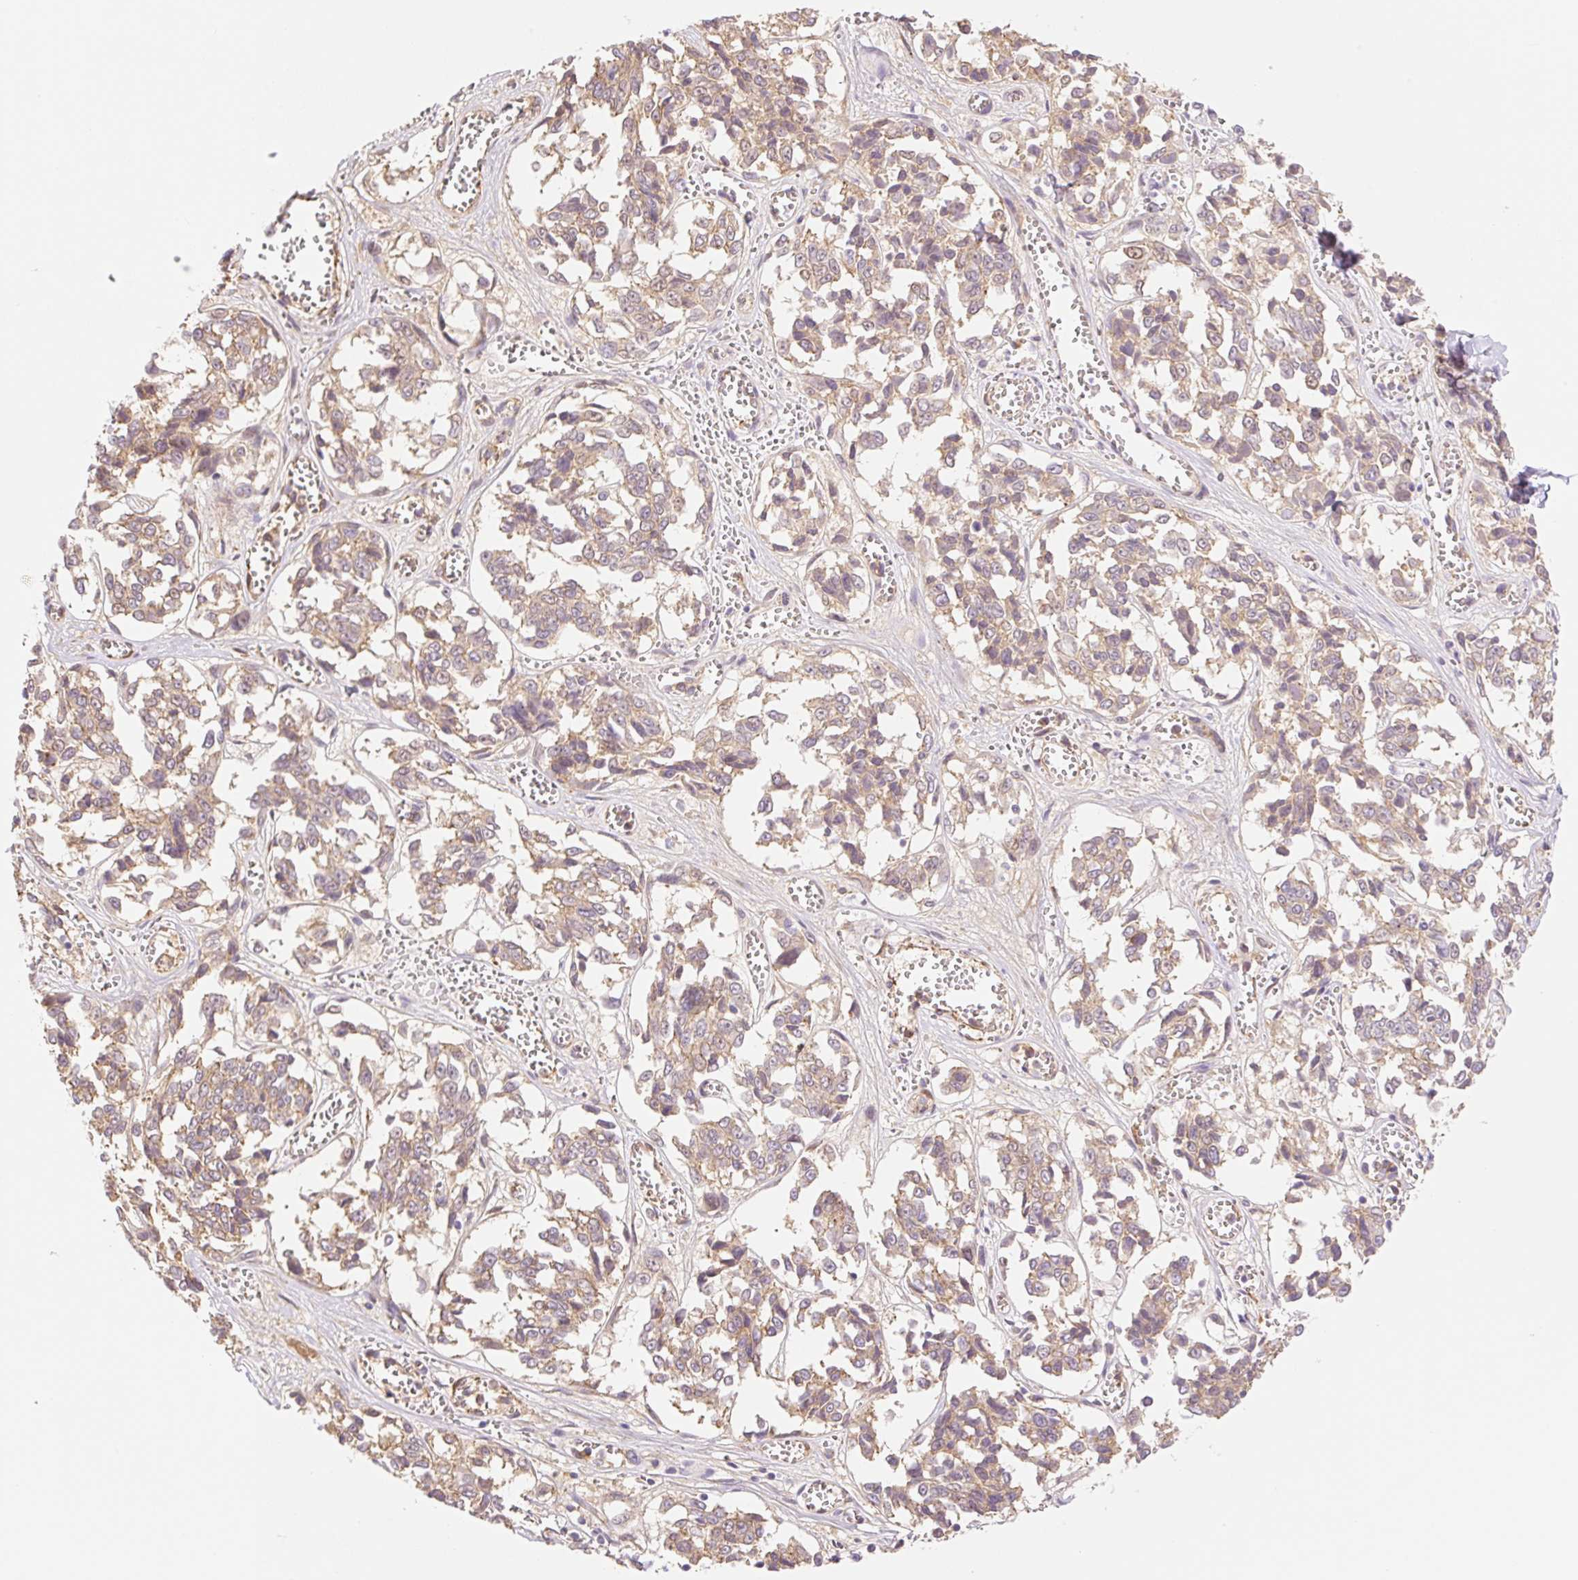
{"staining": {"intensity": "moderate", "quantity": ">75%", "location": "cytoplasmic/membranous"}, "tissue": "melanoma", "cell_type": "Tumor cells", "image_type": "cancer", "snomed": [{"axis": "morphology", "description": "Malignant melanoma, NOS"}, {"axis": "topography", "description": "Skin"}], "caption": "IHC micrograph of human malignant melanoma stained for a protein (brown), which demonstrates medium levels of moderate cytoplasmic/membranous expression in approximately >75% of tumor cells.", "gene": "NLRP5", "patient": {"sex": "female", "age": 64}}